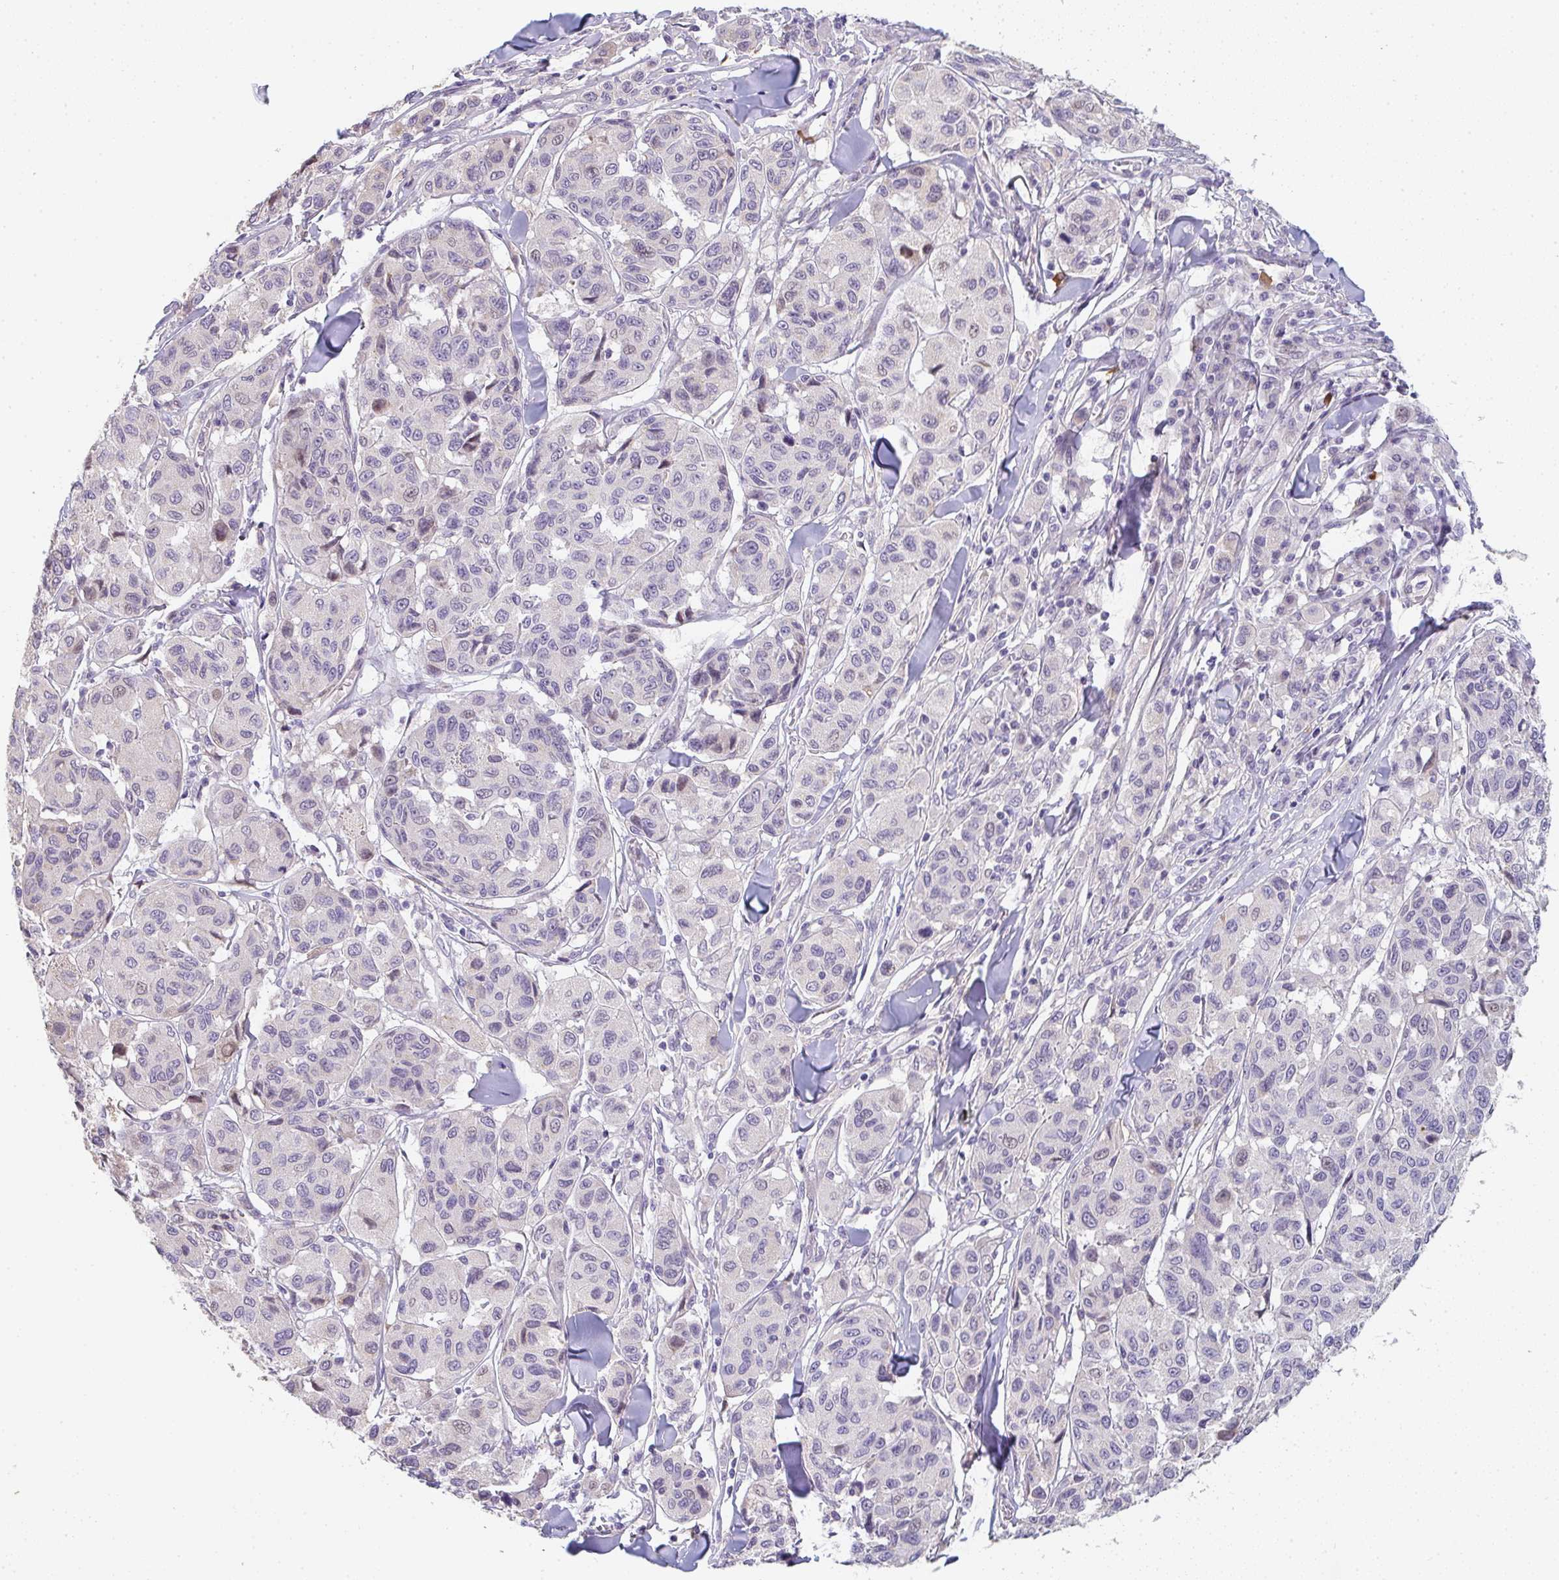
{"staining": {"intensity": "negative", "quantity": "none", "location": "none"}, "tissue": "melanoma", "cell_type": "Tumor cells", "image_type": "cancer", "snomed": [{"axis": "morphology", "description": "Malignant melanoma, NOS"}, {"axis": "topography", "description": "Skin"}], "caption": "Protein analysis of malignant melanoma reveals no significant expression in tumor cells.", "gene": "TNFRSF10A", "patient": {"sex": "female", "age": 66}}